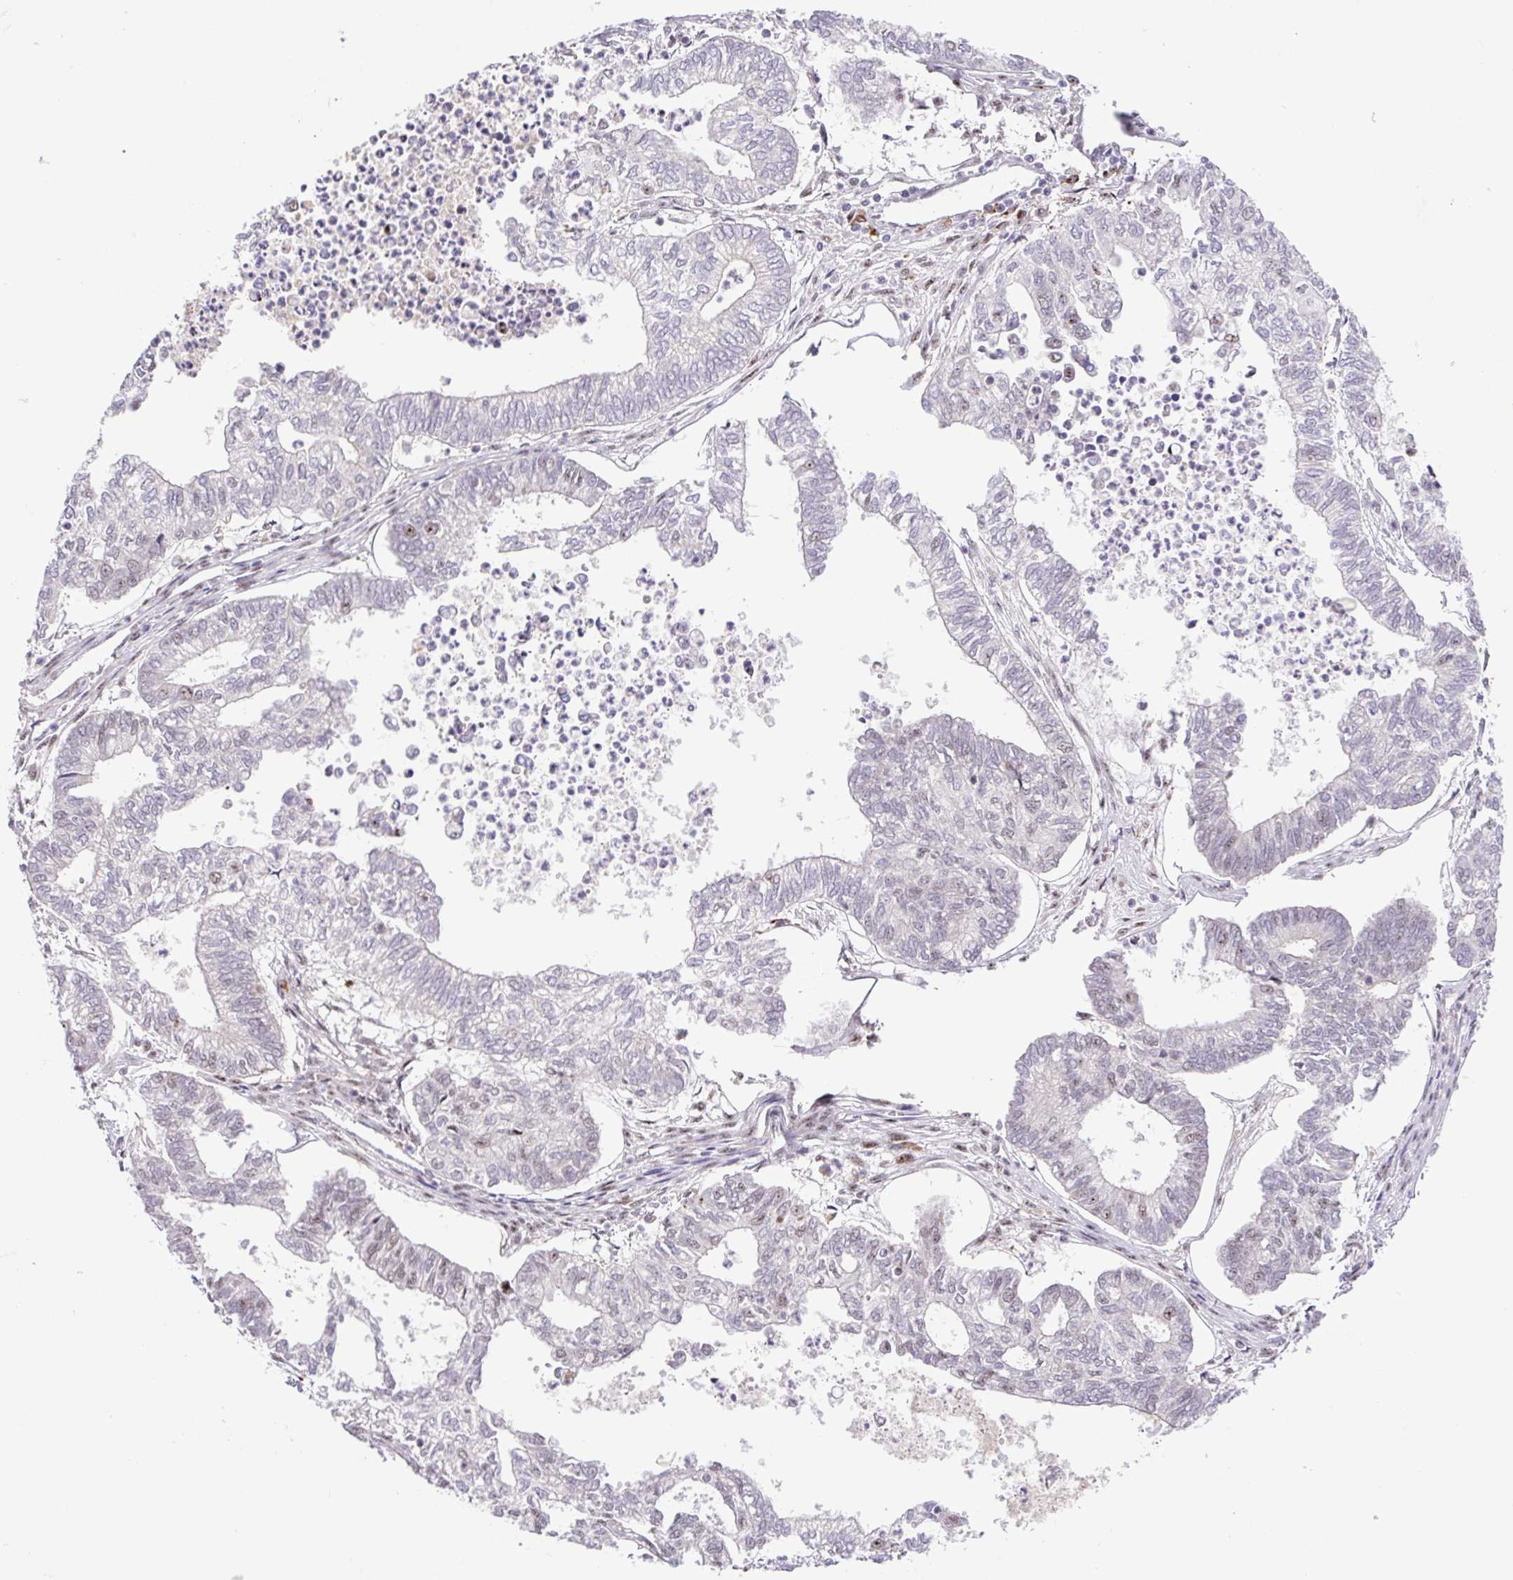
{"staining": {"intensity": "weak", "quantity": "<25%", "location": "nuclear"}, "tissue": "ovarian cancer", "cell_type": "Tumor cells", "image_type": "cancer", "snomed": [{"axis": "morphology", "description": "Carcinoma, endometroid"}, {"axis": "topography", "description": "Ovary"}], "caption": "Tumor cells show no significant staining in ovarian endometroid carcinoma.", "gene": "ERG", "patient": {"sex": "female", "age": 64}}